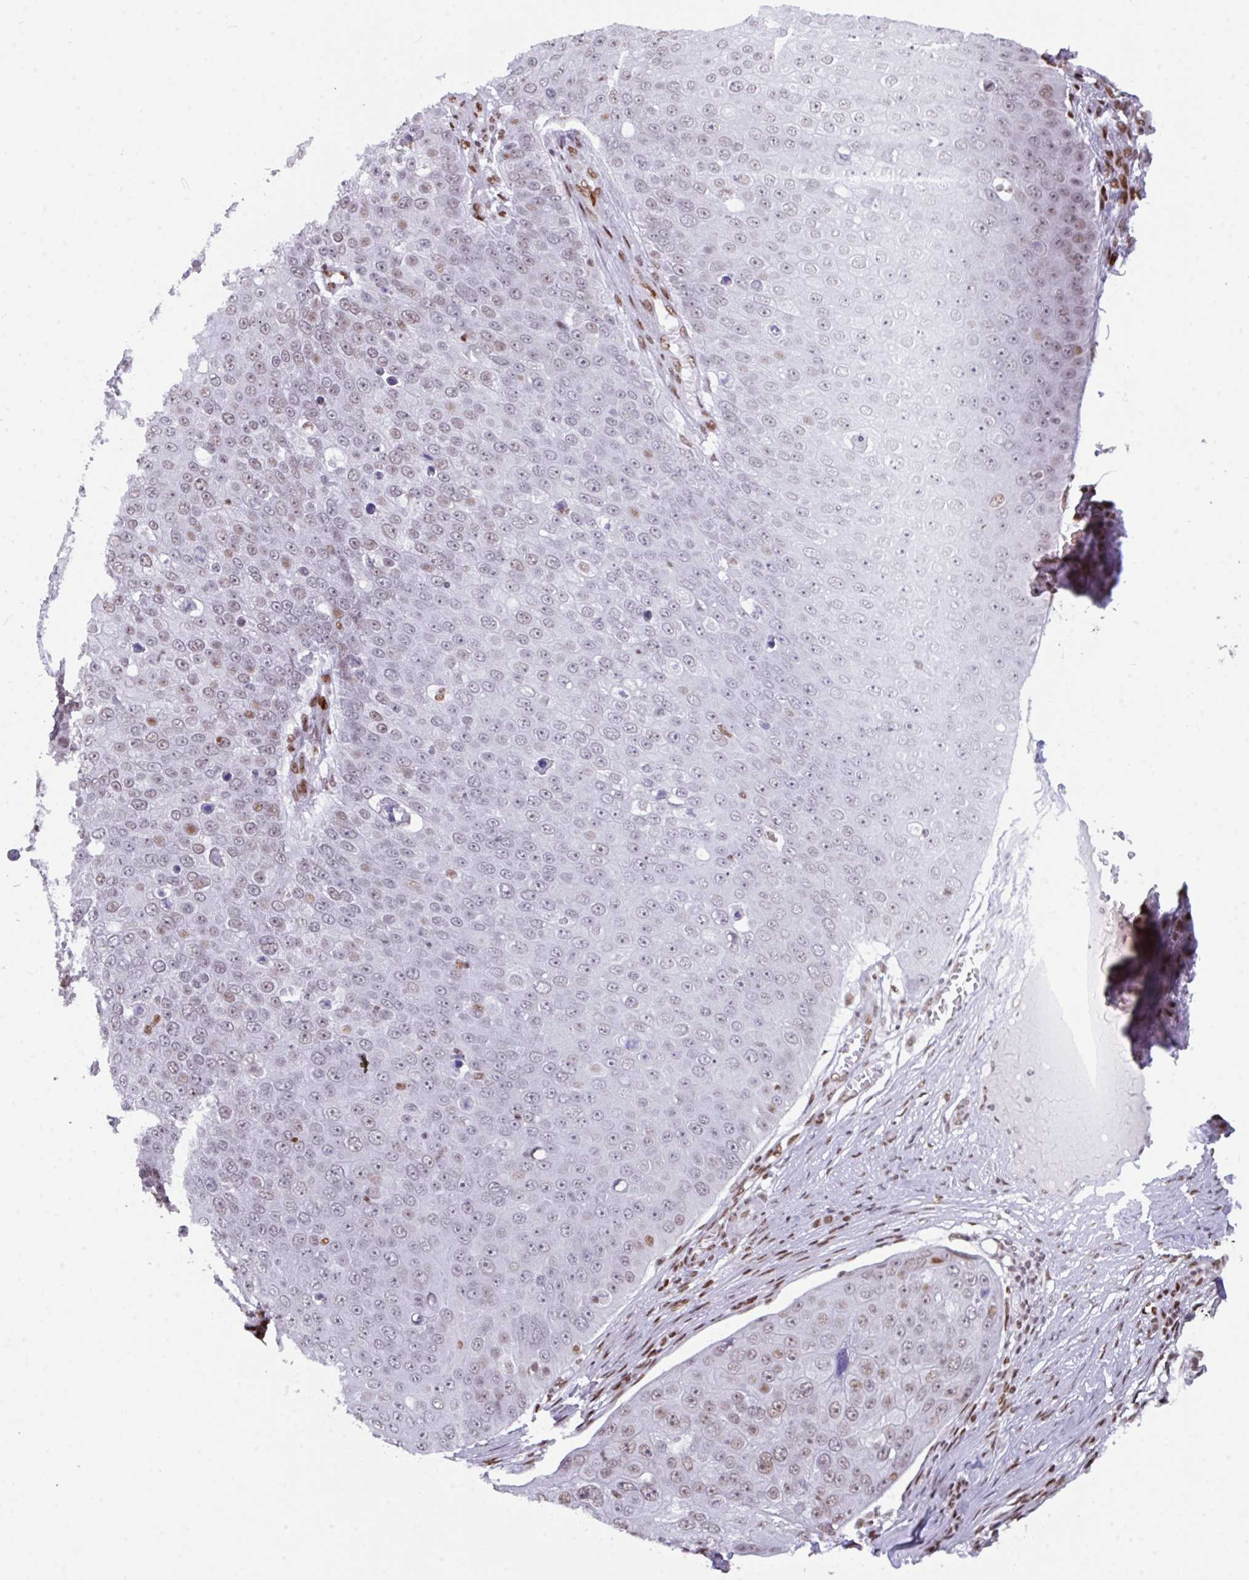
{"staining": {"intensity": "weak", "quantity": "25%-75%", "location": "nuclear"}, "tissue": "skin cancer", "cell_type": "Tumor cells", "image_type": "cancer", "snomed": [{"axis": "morphology", "description": "Squamous cell carcinoma, NOS"}, {"axis": "topography", "description": "Skin"}], "caption": "There is low levels of weak nuclear staining in tumor cells of skin squamous cell carcinoma, as demonstrated by immunohistochemical staining (brown color).", "gene": "CLP1", "patient": {"sex": "male", "age": 71}}